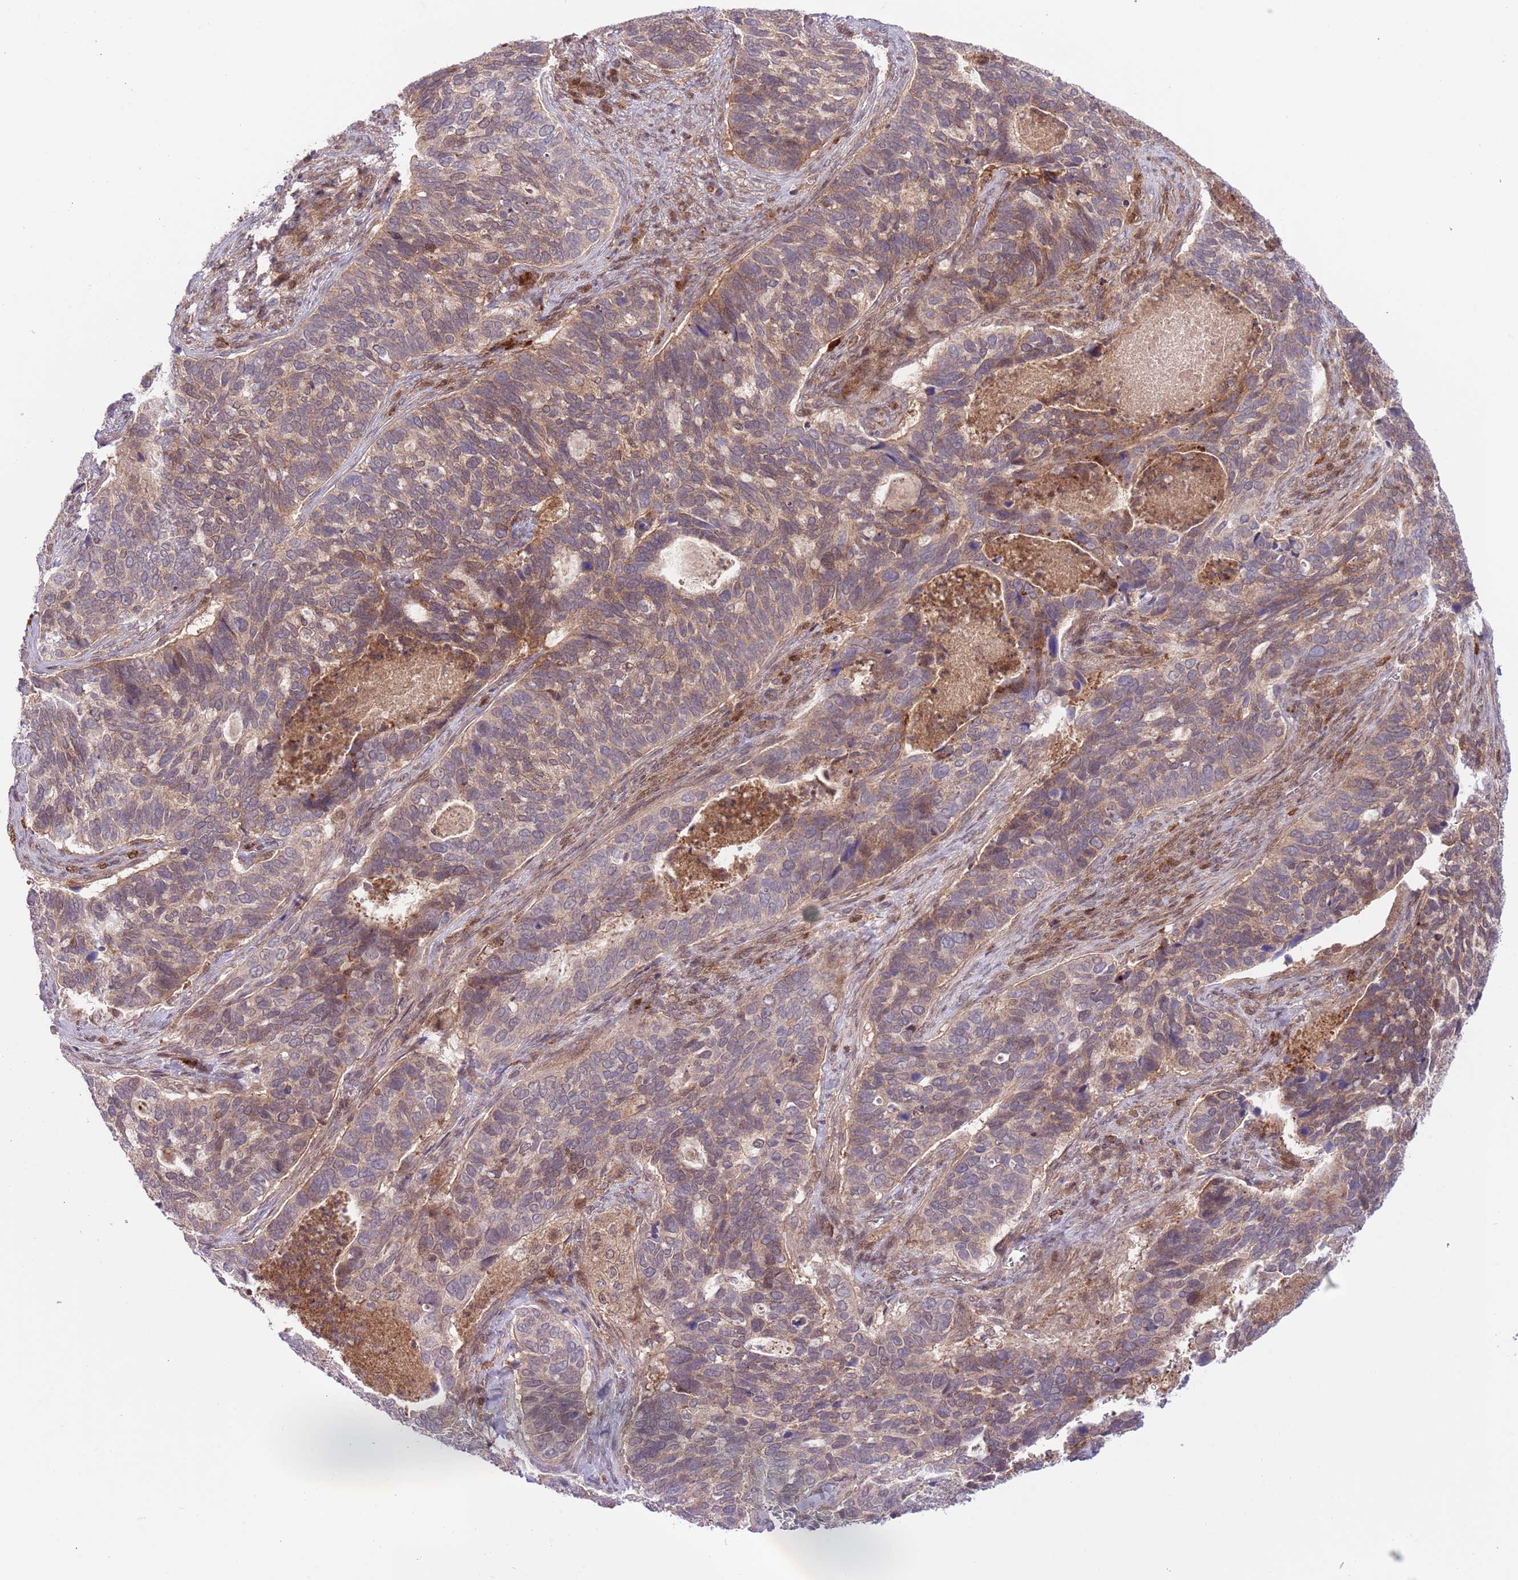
{"staining": {"intensity": "weak", "quantity": "25%-75%", "location": "cytoplasmic/membranous"}, "tissue": "cervical cancer", "cell_type": "Tumor cells", "image_type": "cancer", "snomed": [{"axis": "morphology", "description": "Squamous cell carcinoma, NOS"}, {"axis": "topography", "description": "Cervix"}], "caption": "A micrograph showing weak cytoplasmic/membranous staining in about 25%-75% of tumor cells in squamous cell carcinoma (cervical), as visualized by brown immunohistochemical staining.", "gene": "HDHD2", "patient": {"sex": "female", "age": 38}}